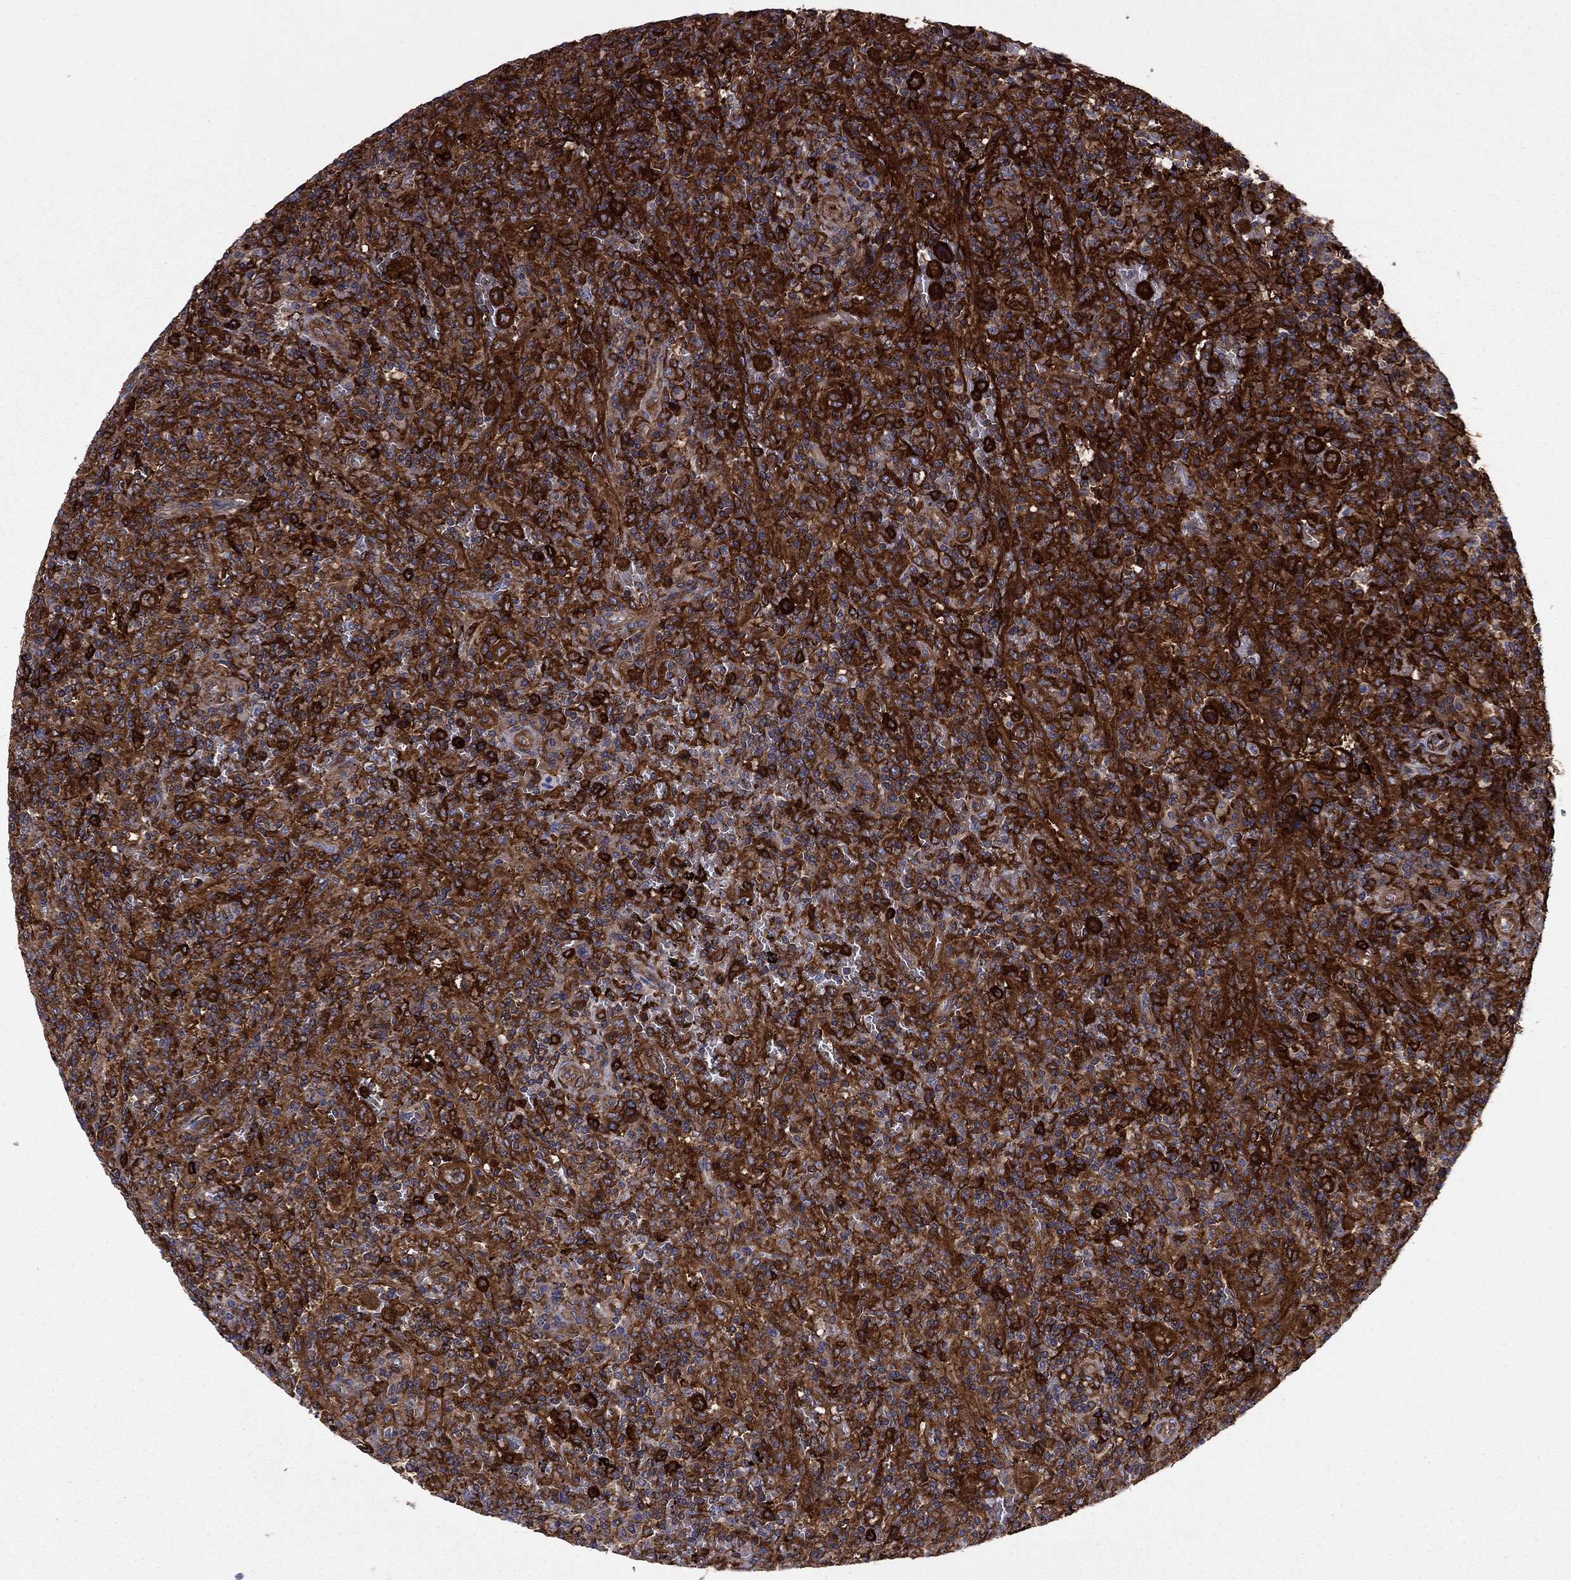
{"staining": {"intensity": "strong", "quantity": ">75%", "location": "cytoplasmic/membranous"}, "tissue": "lymphoma", "cell_type": "Tumor cells", "image_type": "cancer", "snomed": [{"axis": "morphology", "description": "Malignant lymphoma, non-Hodgkin's type, Low grade"}, {"axis": "topography", "description": "Spleen"}], "caption": "Immunohistochemical staining of human low-grade malignant lymphoma, non-Hodgkin's type reveals strong cytoplasmic/membranous protein expression in about >75% of tumor cells.", "gene": "EHBP1L1", "patient": {"sex": "male", "age": 62}}